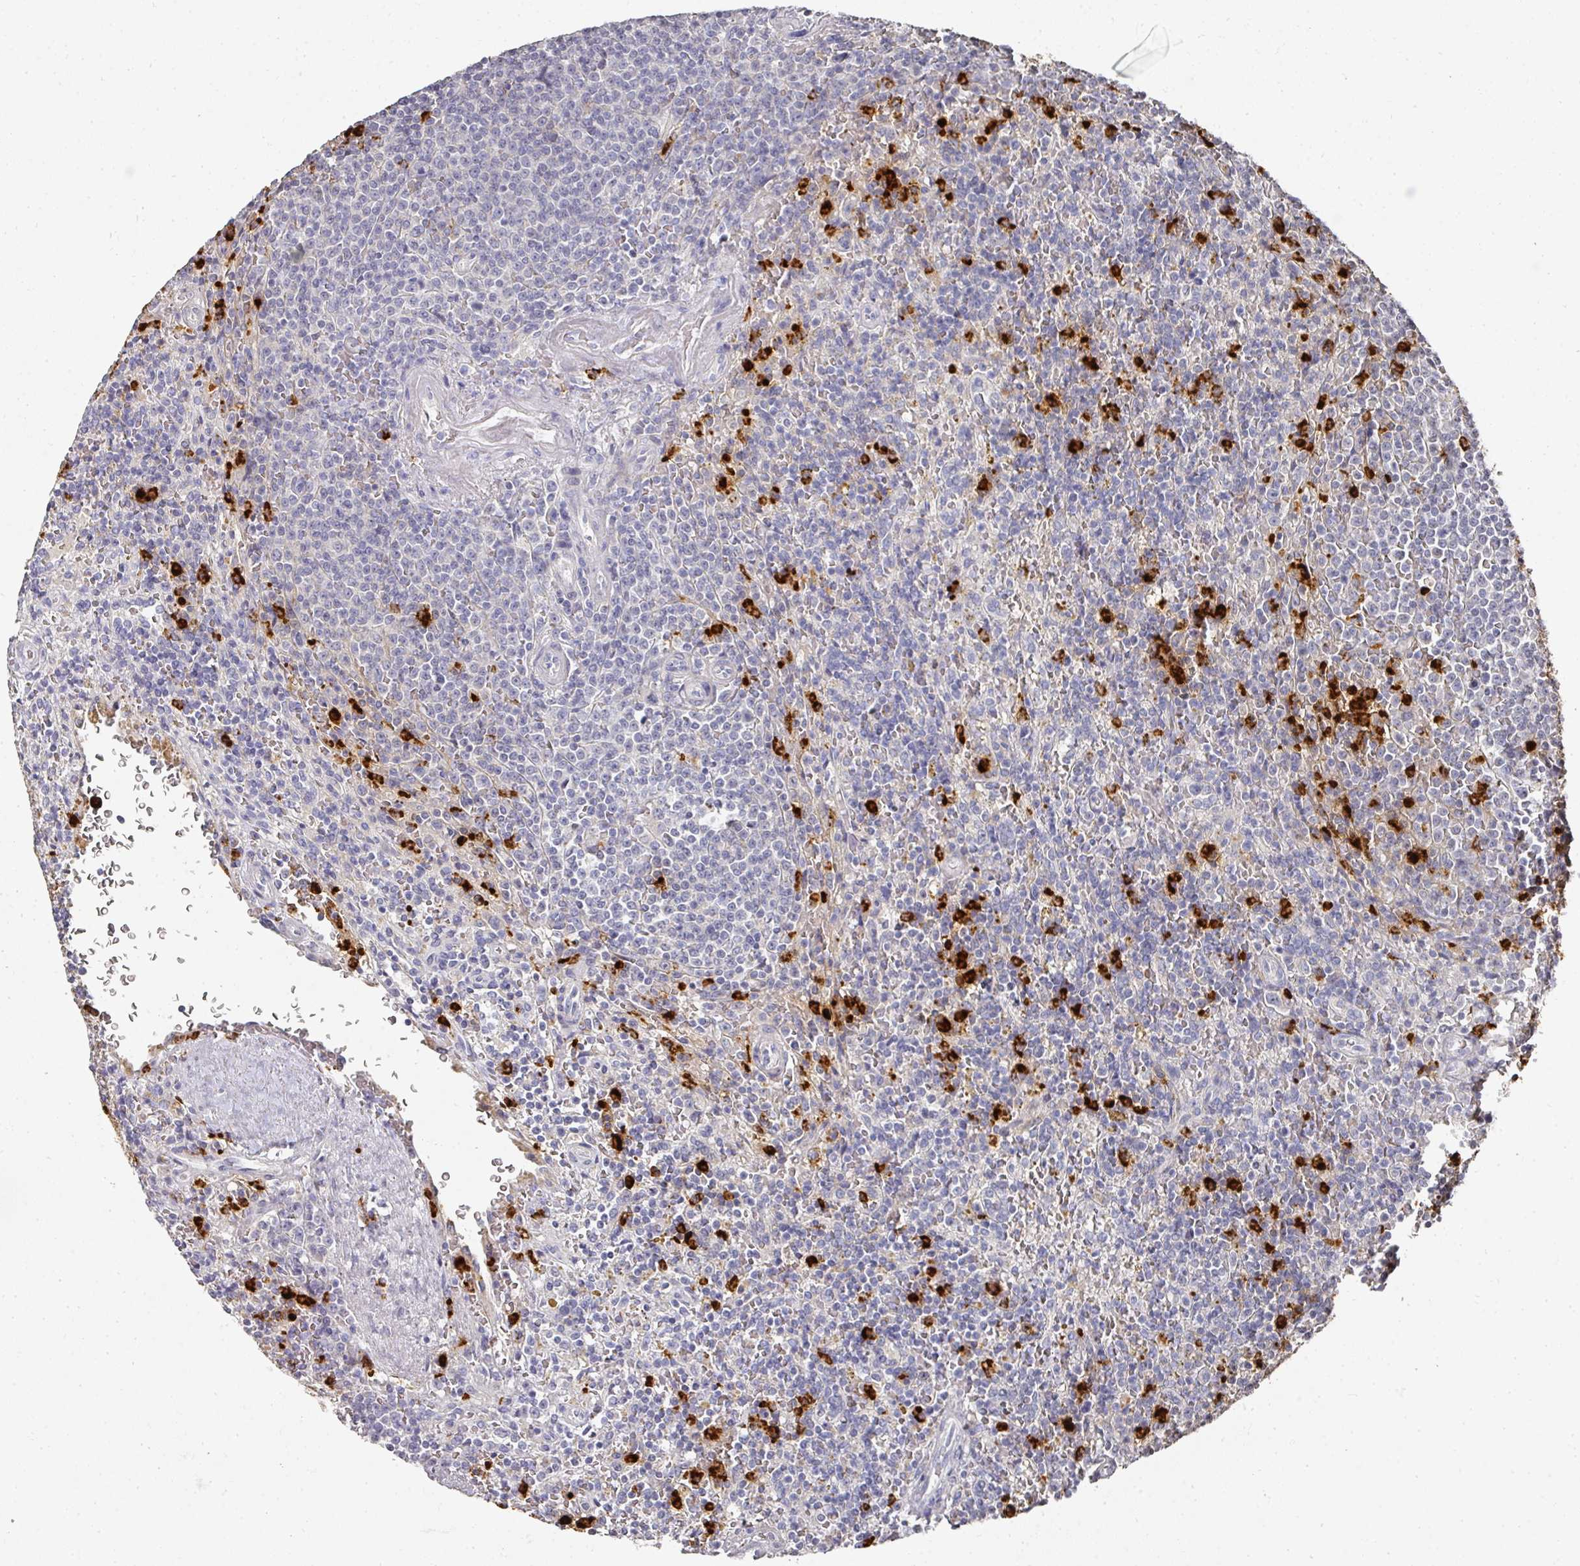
{"staining": {"intensity": "negative", "quantity": "none", "location": "none"}, "tissue": "lymphoma", "cell_type": "Tumor cells", "image_type": "cancer", "snomed": [{"axis": "morphology", "description": "Malignant lymphoma, non-Hodgkin's type, Low grade"}, {"axis": "topography", "description": "Spleen"}], "caption": "An IHC micrograph of low-grade malignant lymphoma, non-Hodgkin's type is shown. There is no staining in tumor cells of low-grade malignant lymphoma, non-Hodgkin's type.", "gene": "CAMP", "patient": {"sex": "male", "age": 67}}